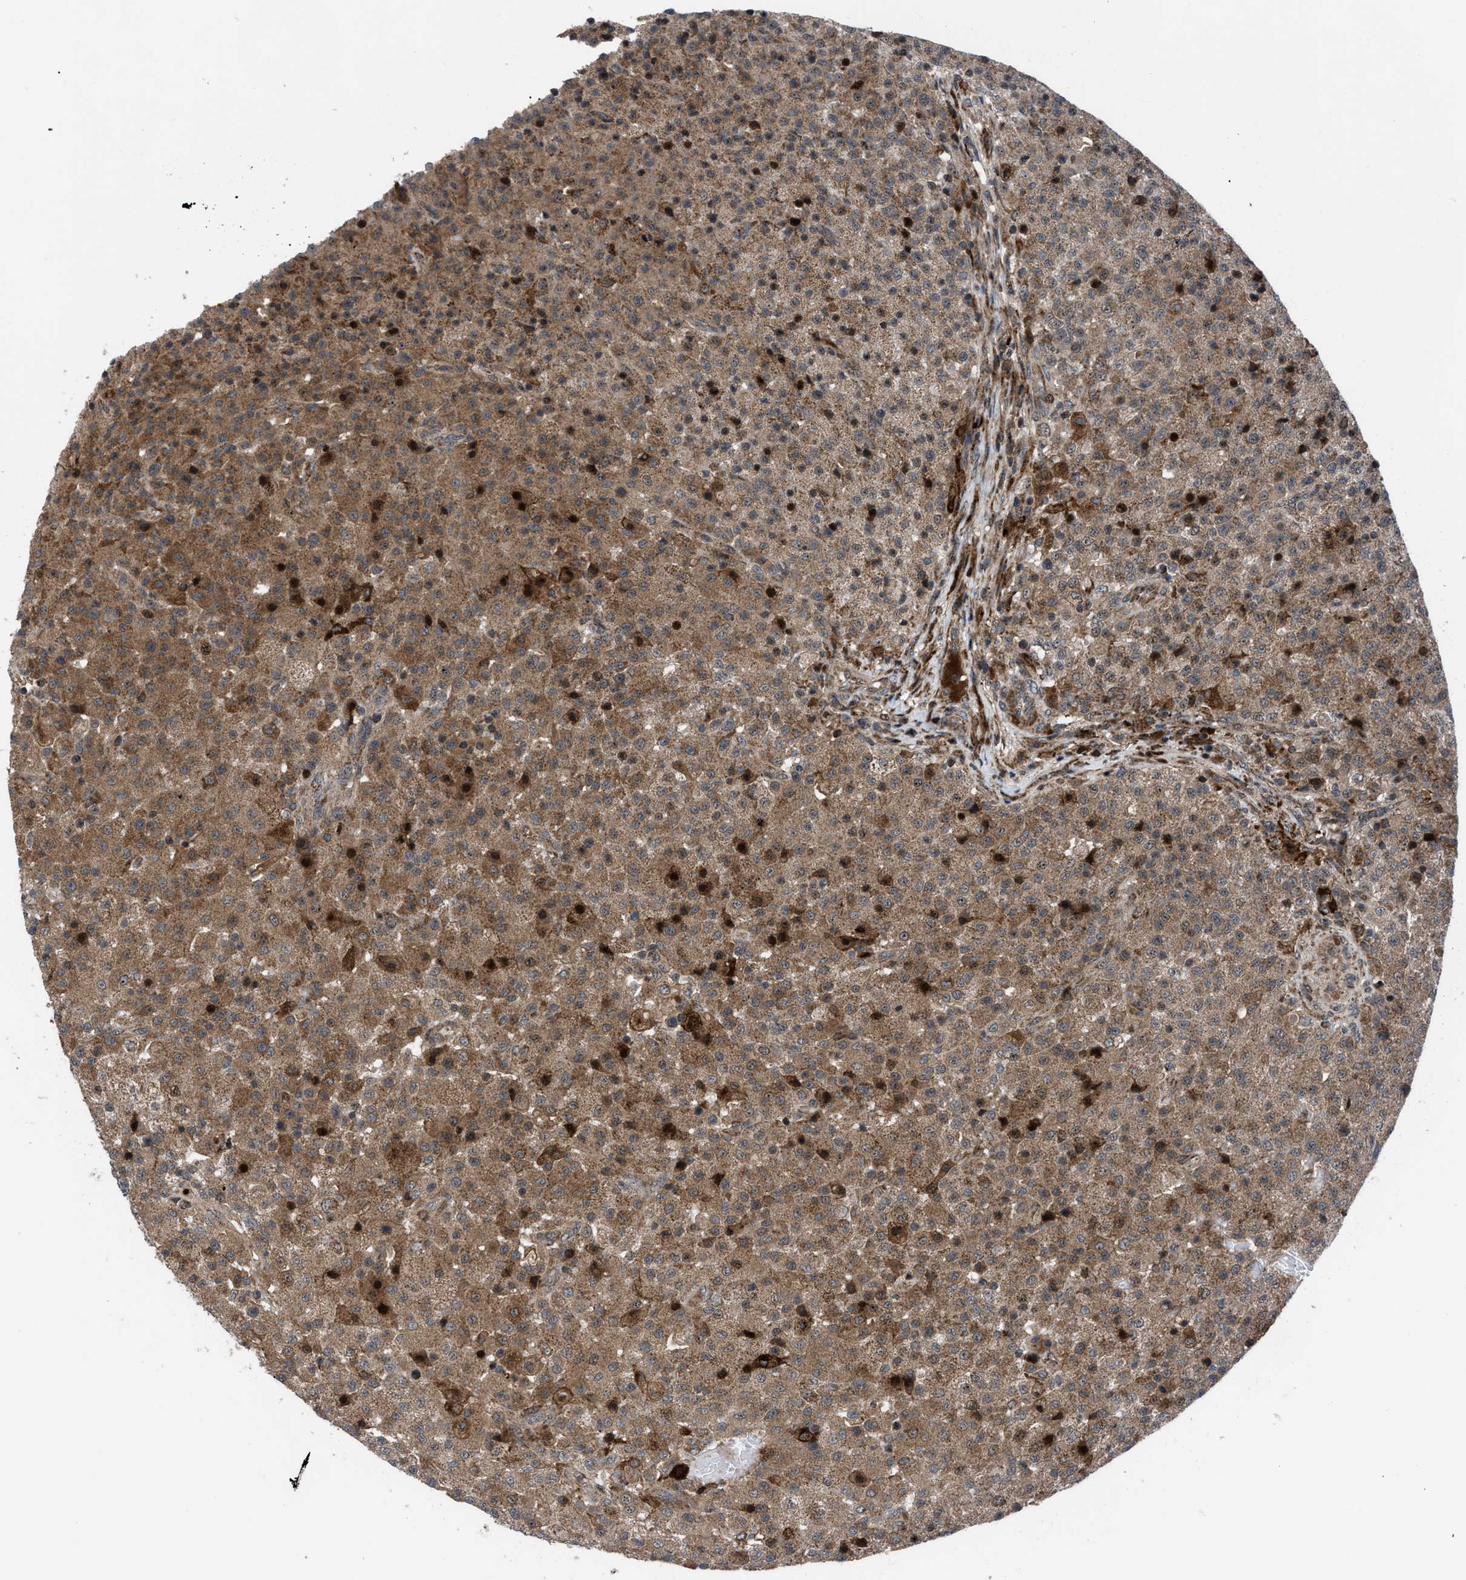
{"staining": {"intensity": "moderate", "quantity": ">75%", "location": "cytoplasmic/membranous"}, "tissue": "testis cancer", "cell_type": "Tumor cells", "image_type": "cancer", "snomed": [{"axis": "morphology", "description": "Seminoma, NOS"}, {"axis": "topography", "description": "Testis"}], "caption": "Tumor cells display moderate cytoplasmic/membranous positivity in about >75% of cells in seminoma (testis).", "gene": "AP3M2", "patient": {"sex": "male", "age": 59}}